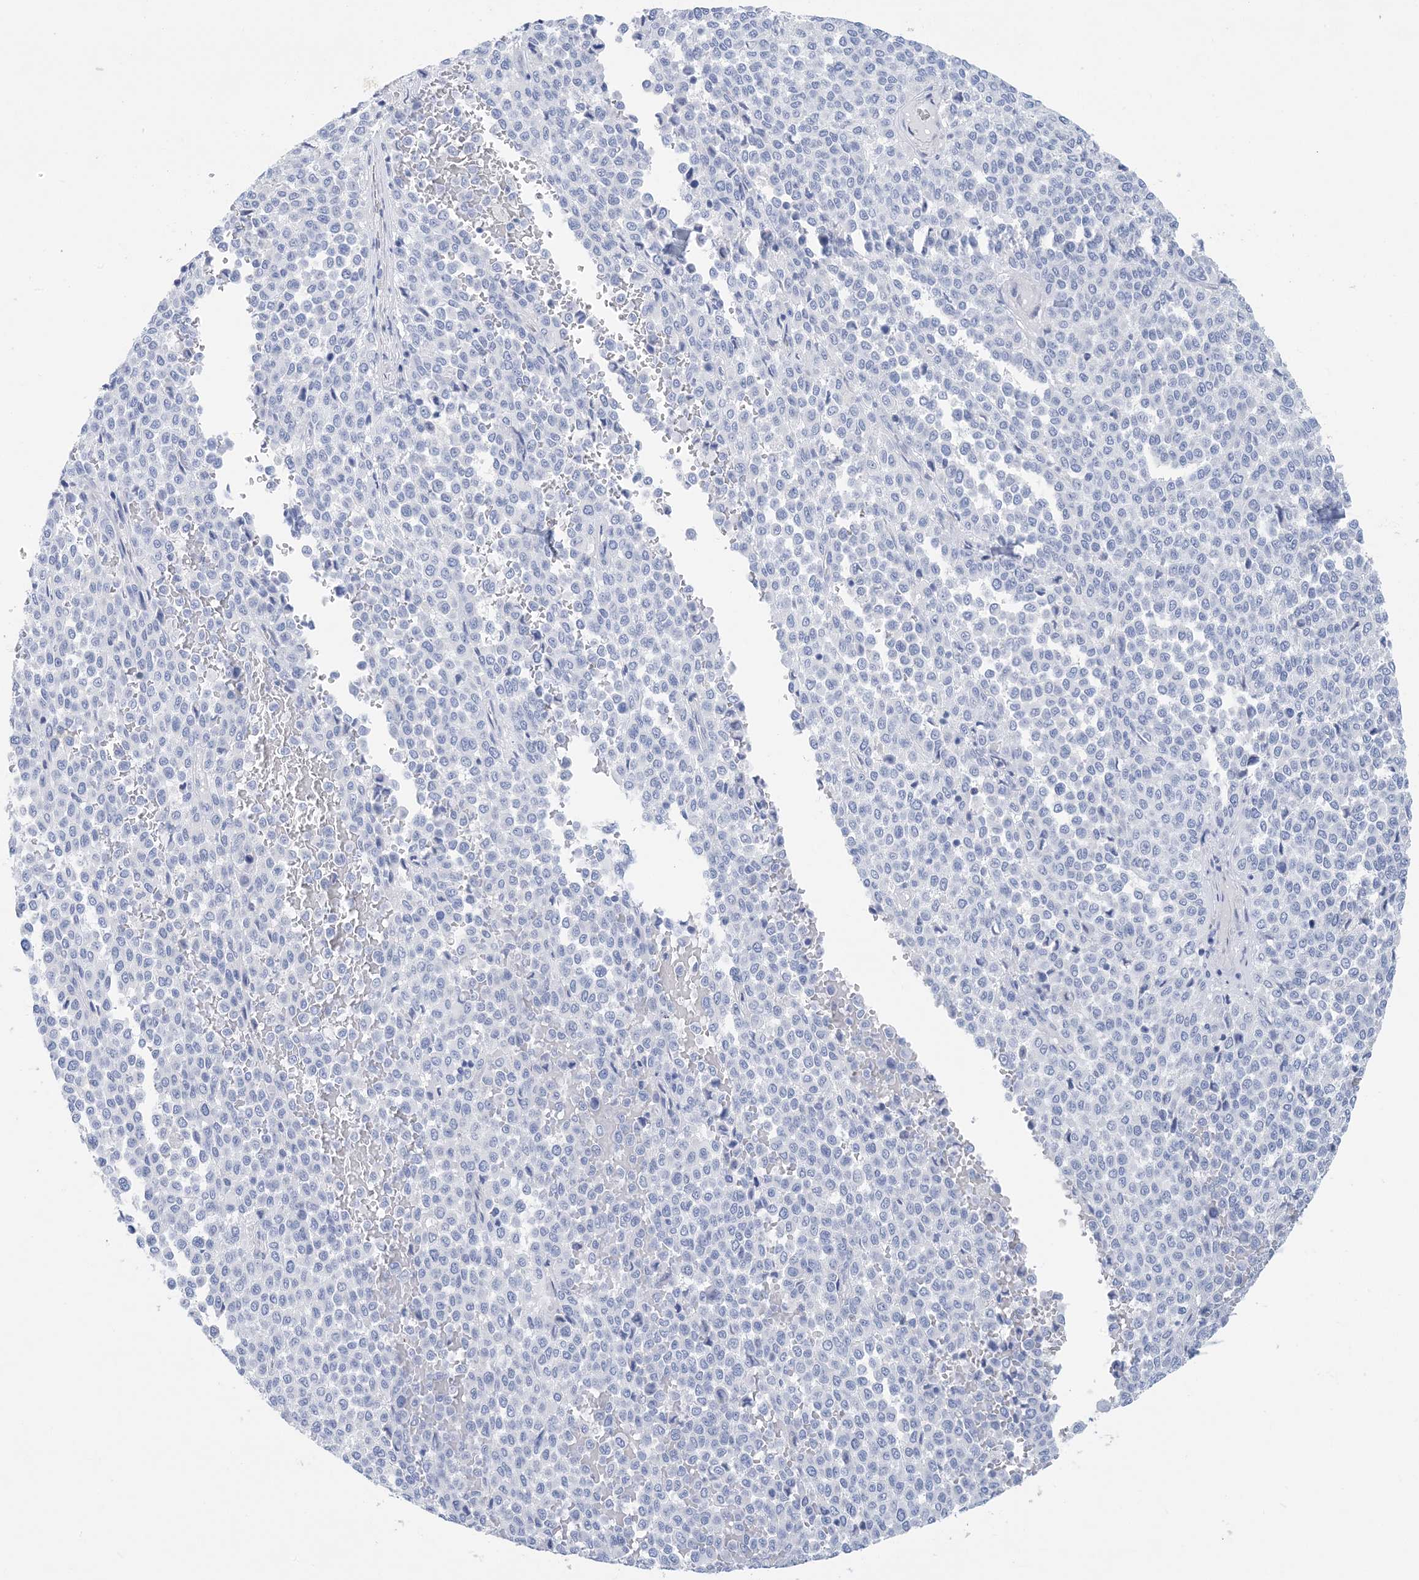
{"staining": {"intensity": "negative", "quantity": "none", "location": "none"}, "tissue": "melanoma", "cell_type": "Tumor cells", "image_type": "cancer", "snomed": [{"axis": "morphology", "description": "Malignant melanoma, Metastatic site"}, {"axis": "topography", "description": "Pancreas"}], "caption": "The image shows no staining of tumor cells in malignant melanoma (metastatic site).", "gene": "SH3YL1", "patient": {"sex": "female", "age": 30}}